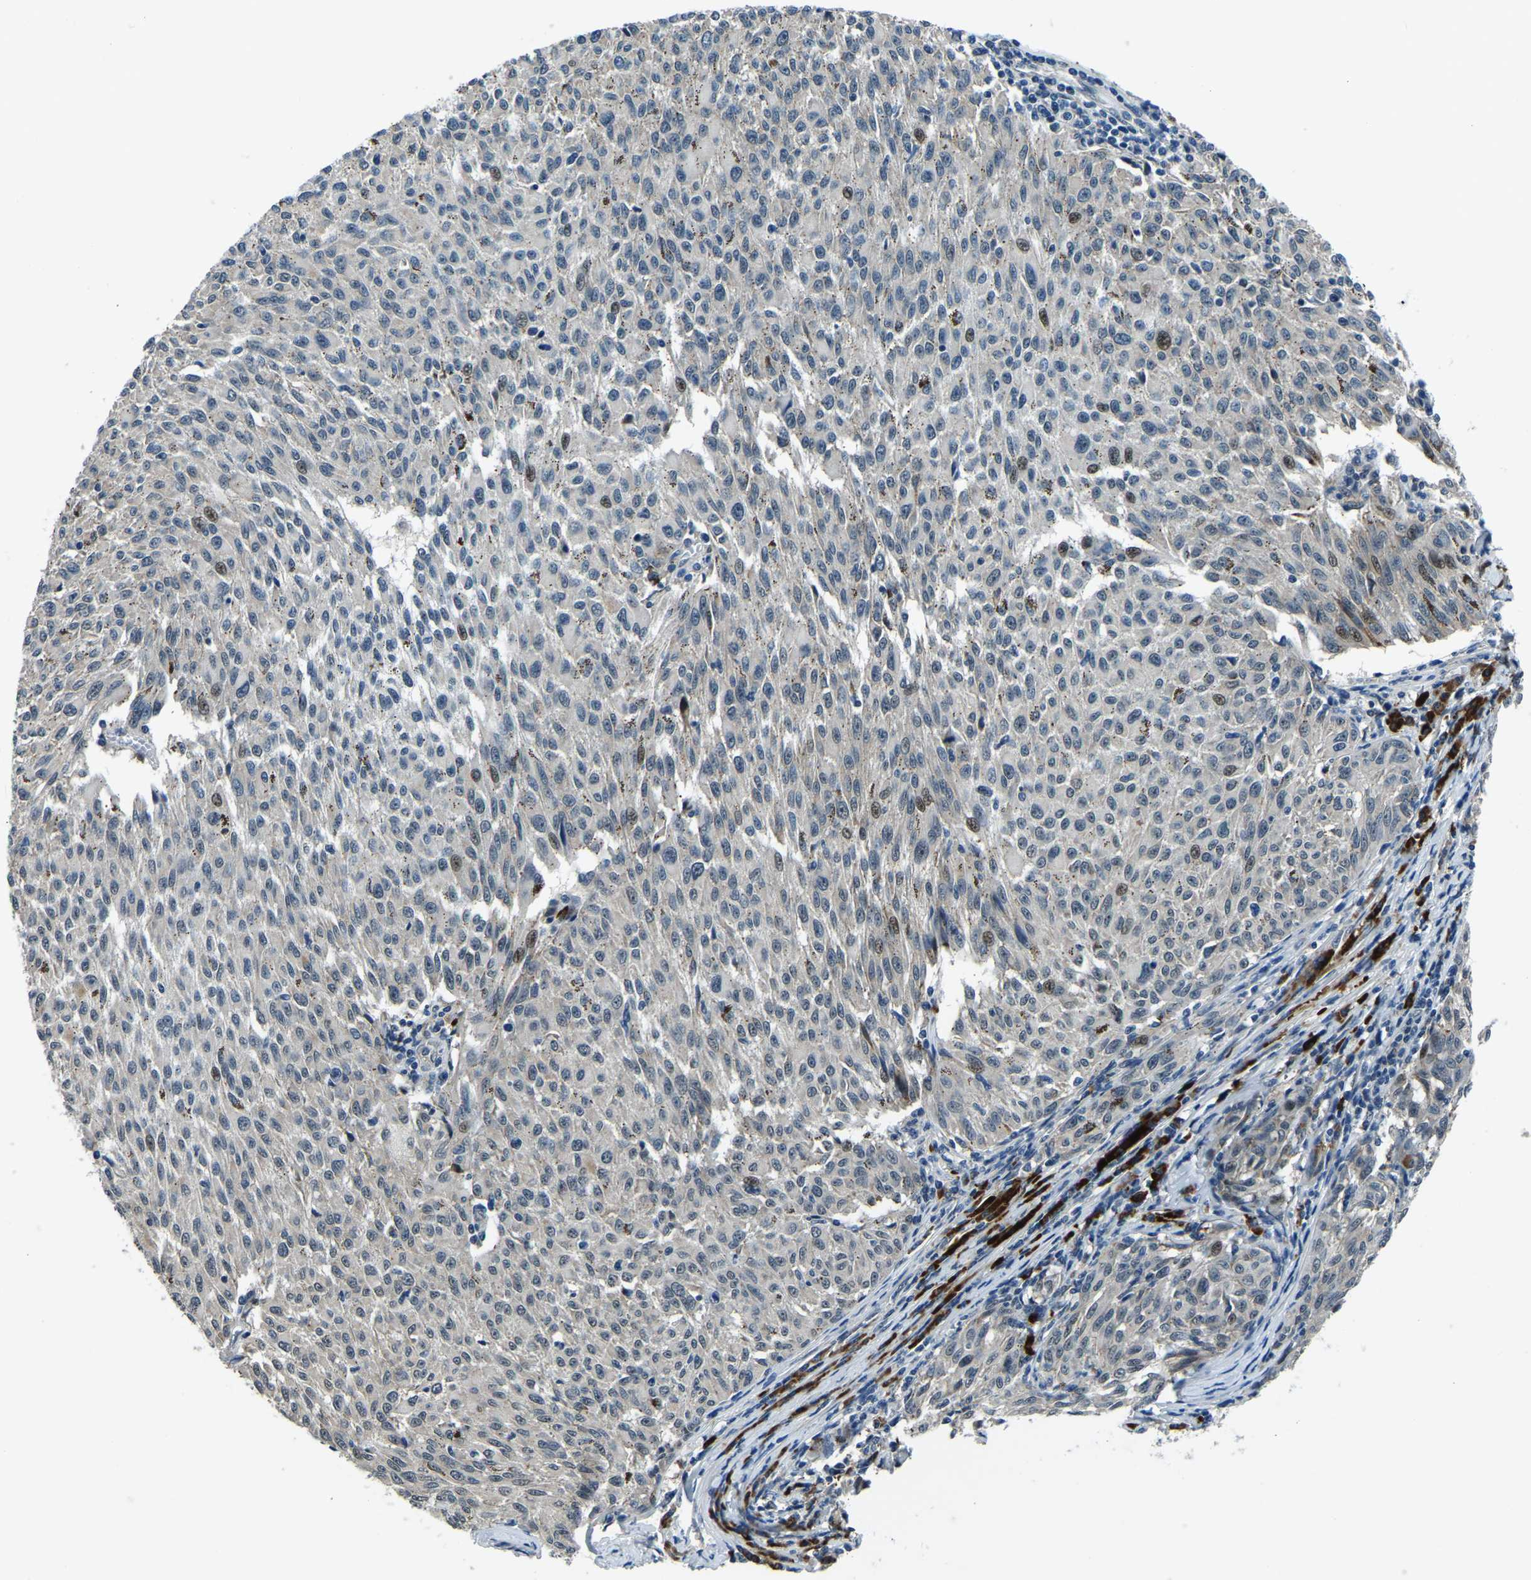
{"staining": {"intensity": "moderate", "quantity": "<25%", "location": "nuclear"}, "tissue": "melanoma", "cell_type": "Tumor cells", "image_type": "cancer", "snomed": [{"axis": "morphology", "description": "Malignant melanoma, NOS"}, {"axis": "topography", "description": "Skin"}], "caption": "Immunohistochemistry histopathology image of malignant melanoma stained for a protein (brown), which shows low levels of moderate nuclear positivity in about <25% of tumor cells.", "gene": "ING2", "patient": {"sex": "female", "age": 72}}